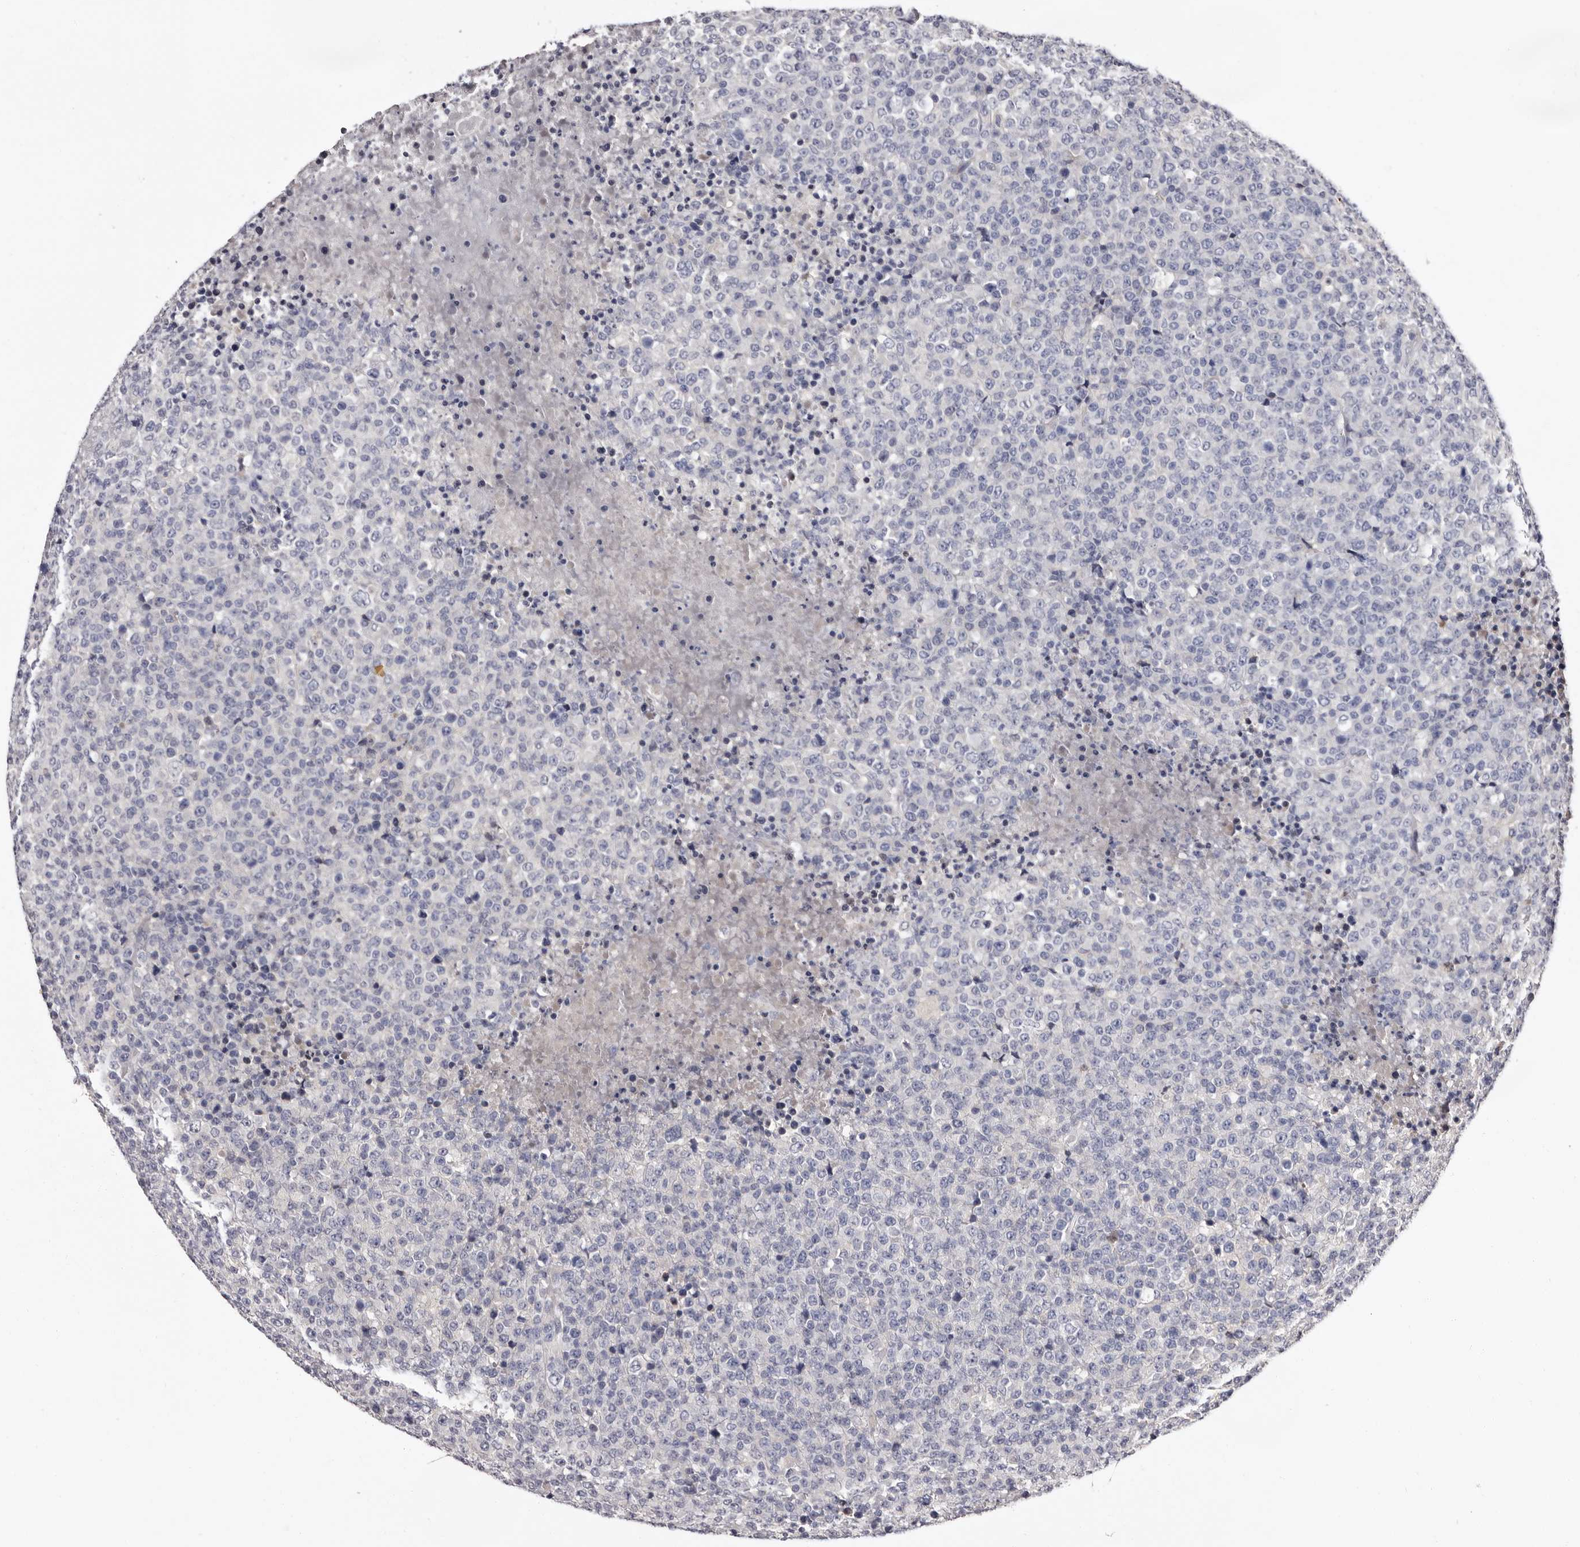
{"staining": {"intensity": "negative", "quantity": "none", "location": "none"}, "tissue": "lymphoma", "cell_type": "Tumor cells", "image_type": "cancer", "snomed": [{"axis": "morphology", "description": "Malignant lymphoma, non-Hodgkin's type, High grade"}, {"axis": "topography", "description": "Lymph node"}], "caption": "Immunohistochemical staining of human lymphoma shows no significant positivity in tumor cells.", "gene": "LANCL2", "patient": {"sex": "male", "age": 13}}